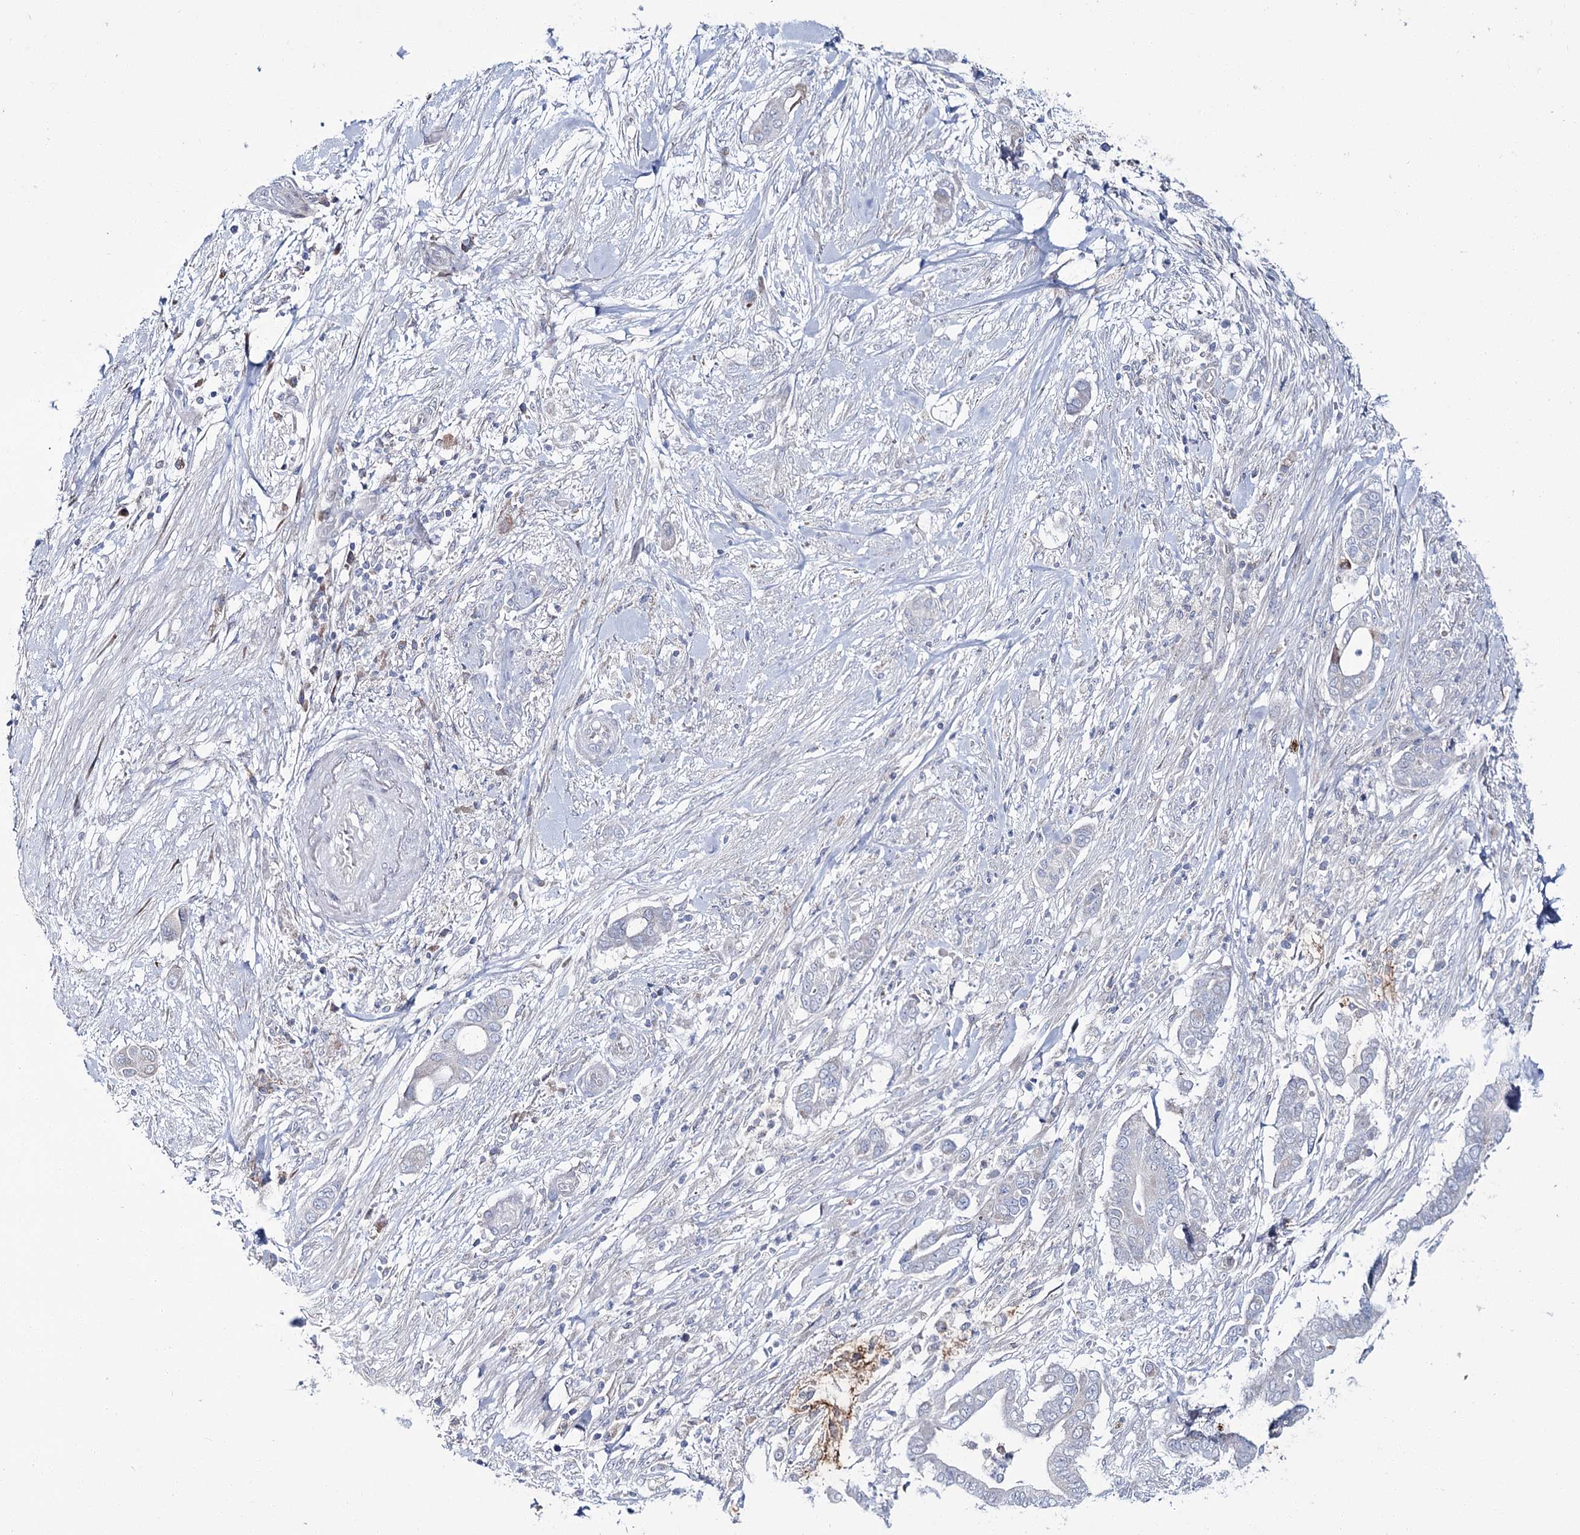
{"staining": {"intensity": "negative", "quantity": "none", "location": "none"}, "tissue": "pancreatic cancer", "cell_type": "Tumor cells", "image_type": "cancer", "snomed": [{"axis": "morphology", "description": "Adenocarcinoma, NOS"}, {"axis": "topography", "description": "Pancreas"}], "caption": "IHC of adenocarcinoma (pancreatic) demonstrates no staining in tumor cells.", "gene": "CPLANE1", "patient": {"sex": "male", "age": 68}}